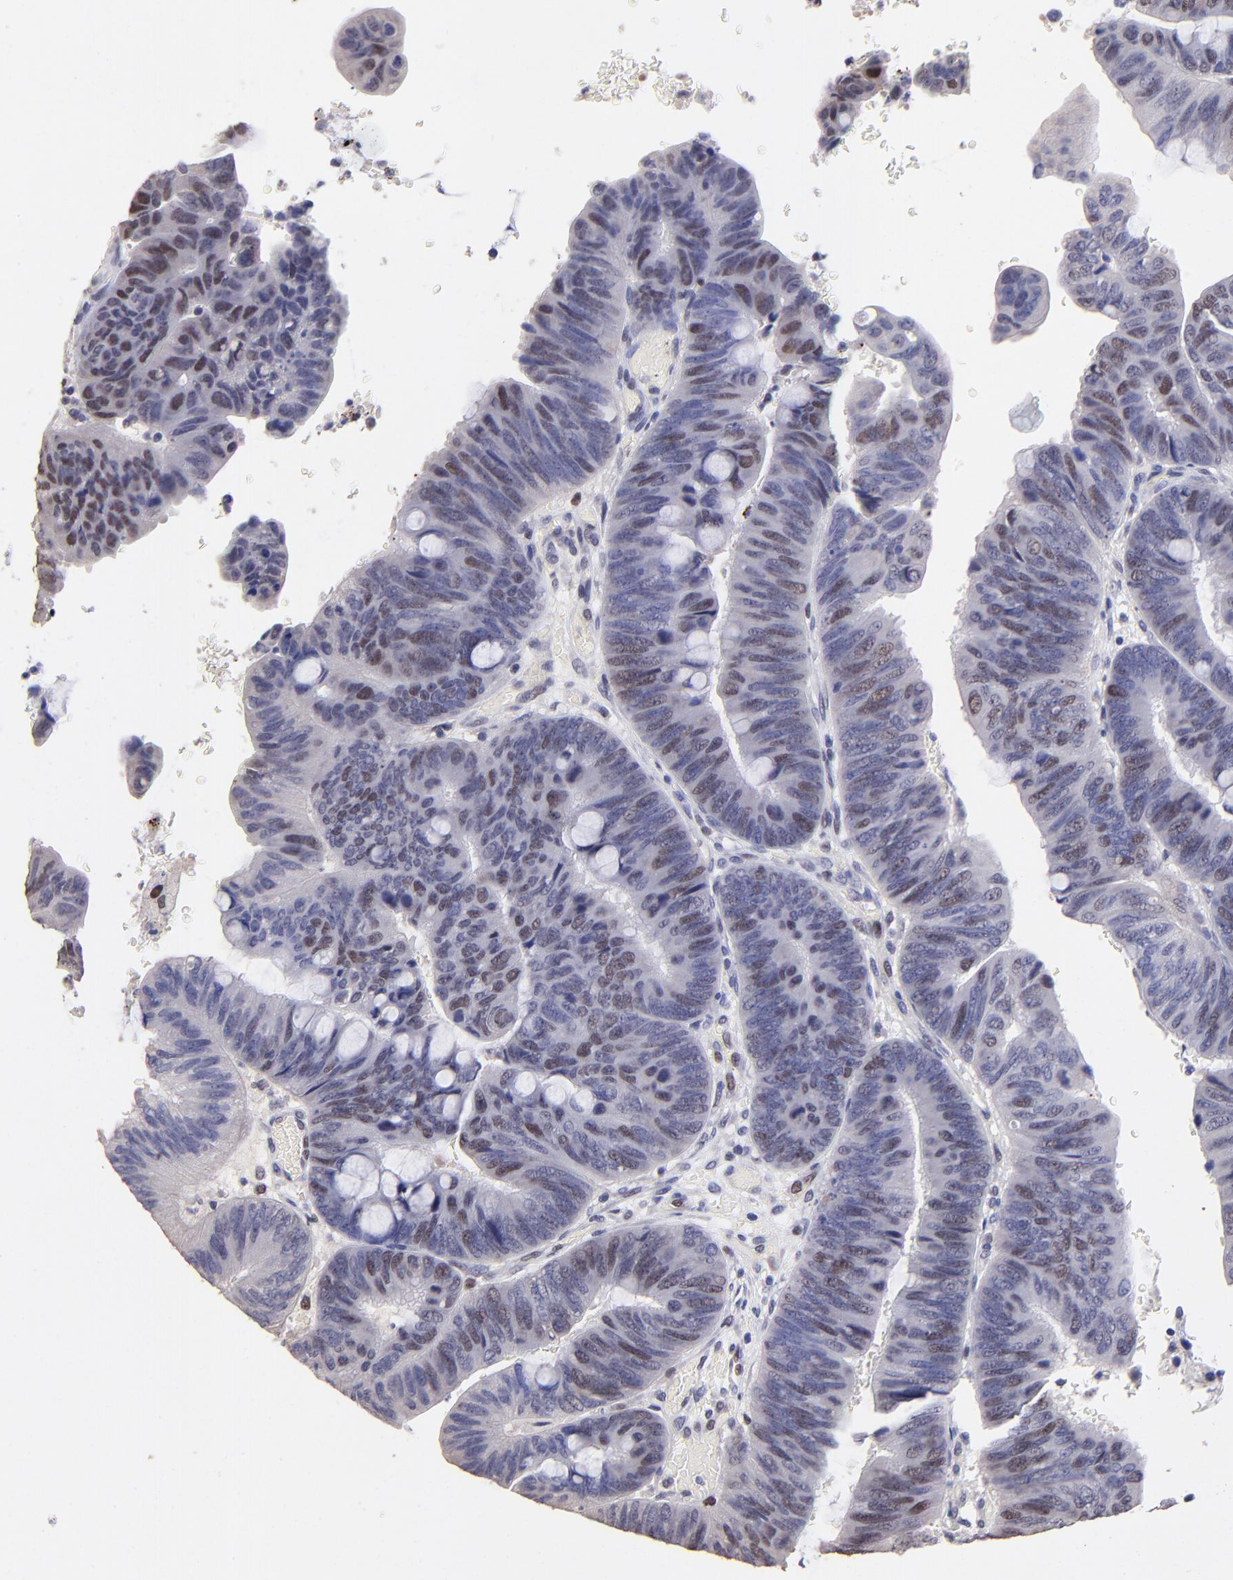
{"staining": {"intensity": "moderate", "quantity": "25%-75%", "location": "nuclear"}, "tissue": "colorectal cancer", "cell_type": "Tumor cells", "image_type": "cancer", "snomed": [{"axis": "morphology", "description": "Normal tissue, NOS"}, {"axis": "morphology", "description": "Adenocarcinoma, NOS"}, {"axis": "topography", "description": "Rectum"}], "caption": "Tumor cells demonstrate medium levels of moderate nuclear positivity in approximately 25%-75% of cells in human colorectal adenocarcinoma.", "gene": "DNMT1", "patient": {"sex": "male", "age": 92}}